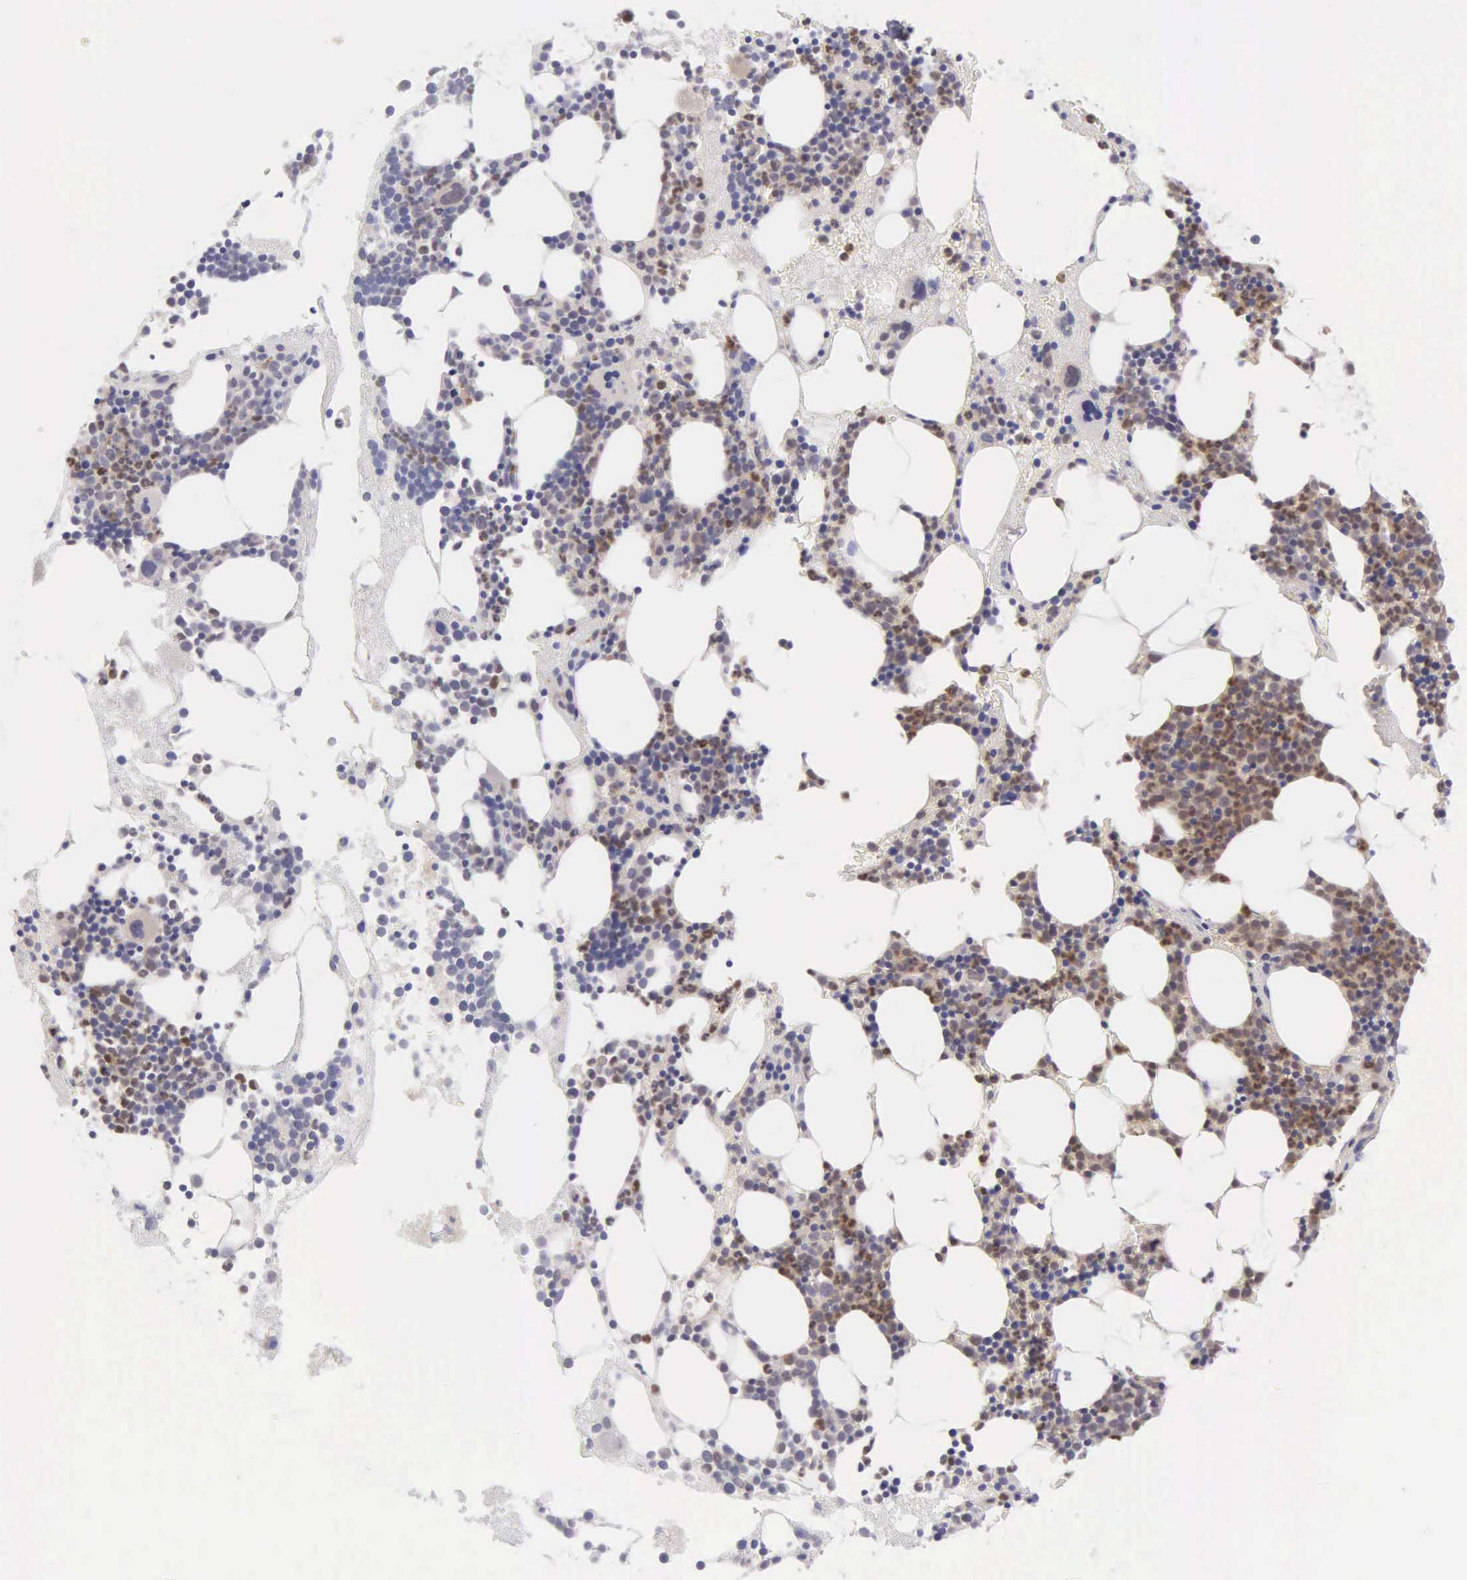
{"staining": {"intensity": "weak", "quantity": "<25%", "location": "cytoplasmic/membranous"}, "tissue": "bone marrow", "cell_type": "Hematopoietic cells", "image_type": "normal", "snomed": [{"axis": "morphology", "description": "Normal tissue, NOS"}, {"axis": "topography", "description": "Bone marrow"}], "caption": "This is an IHC histopathology image of benign bone marrow. There is no positivity in hematopoietic cells.", "gene": "BID", "patient": {"sex": "male", "age": 75}}